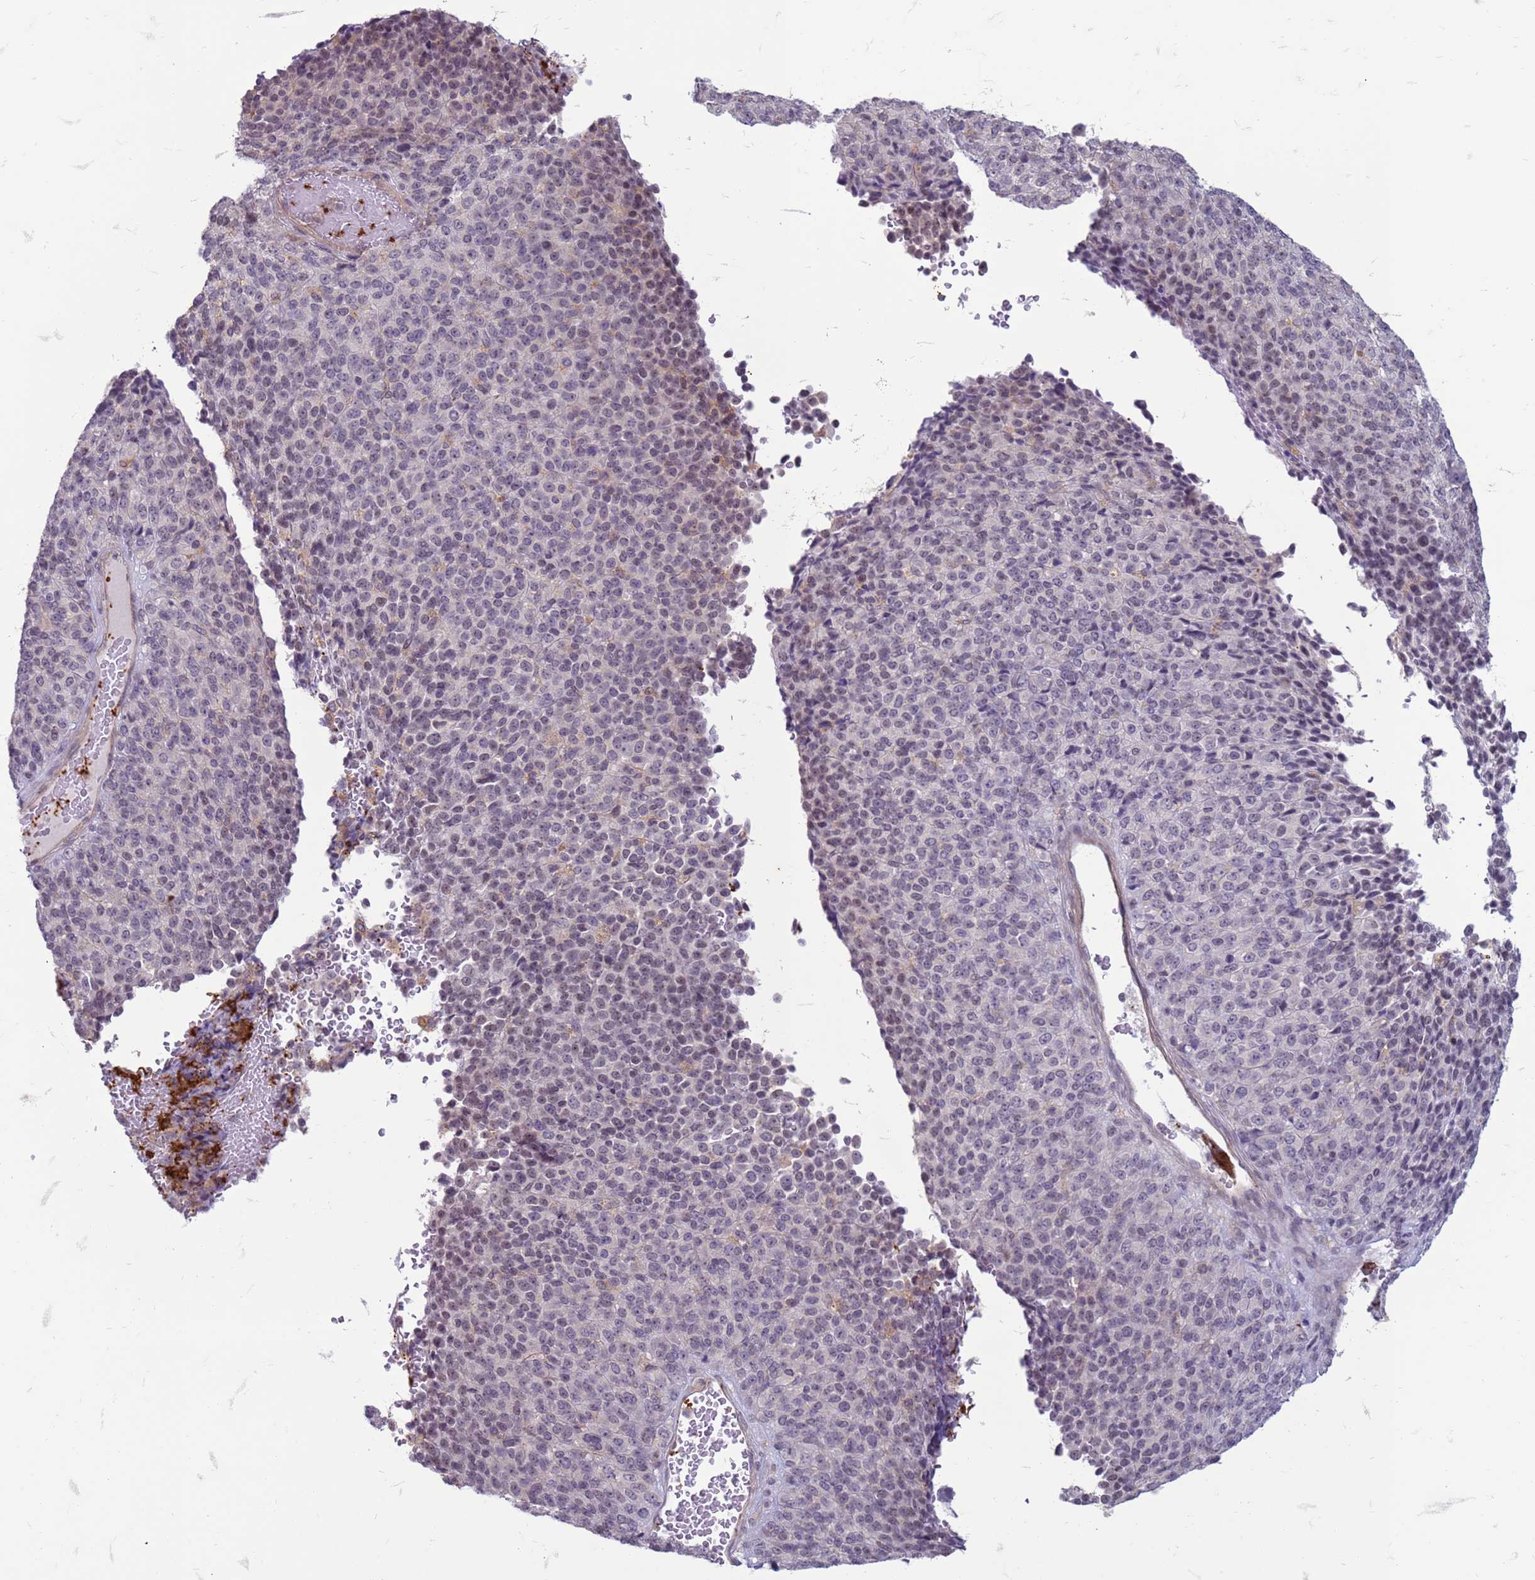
{"staining": {"intensity": "negative", "quantity": "none", "location": "none"}, "tissue": "melanoma", "cell_type": "Tumor cells", "image_type": "cancer", "snomed": [{"axis": "morphology", "description": "Malignant melanoma, Metastatic site"}, {"axis": "topography", "description": "Brain"}], "caption": "Human melanoma stained for a protein using immunohistochemistry (IHC) exhibits no expression in tumor cells.", "gene": "SLC15A3", "patient": {"sex": "female", "age": 56}}